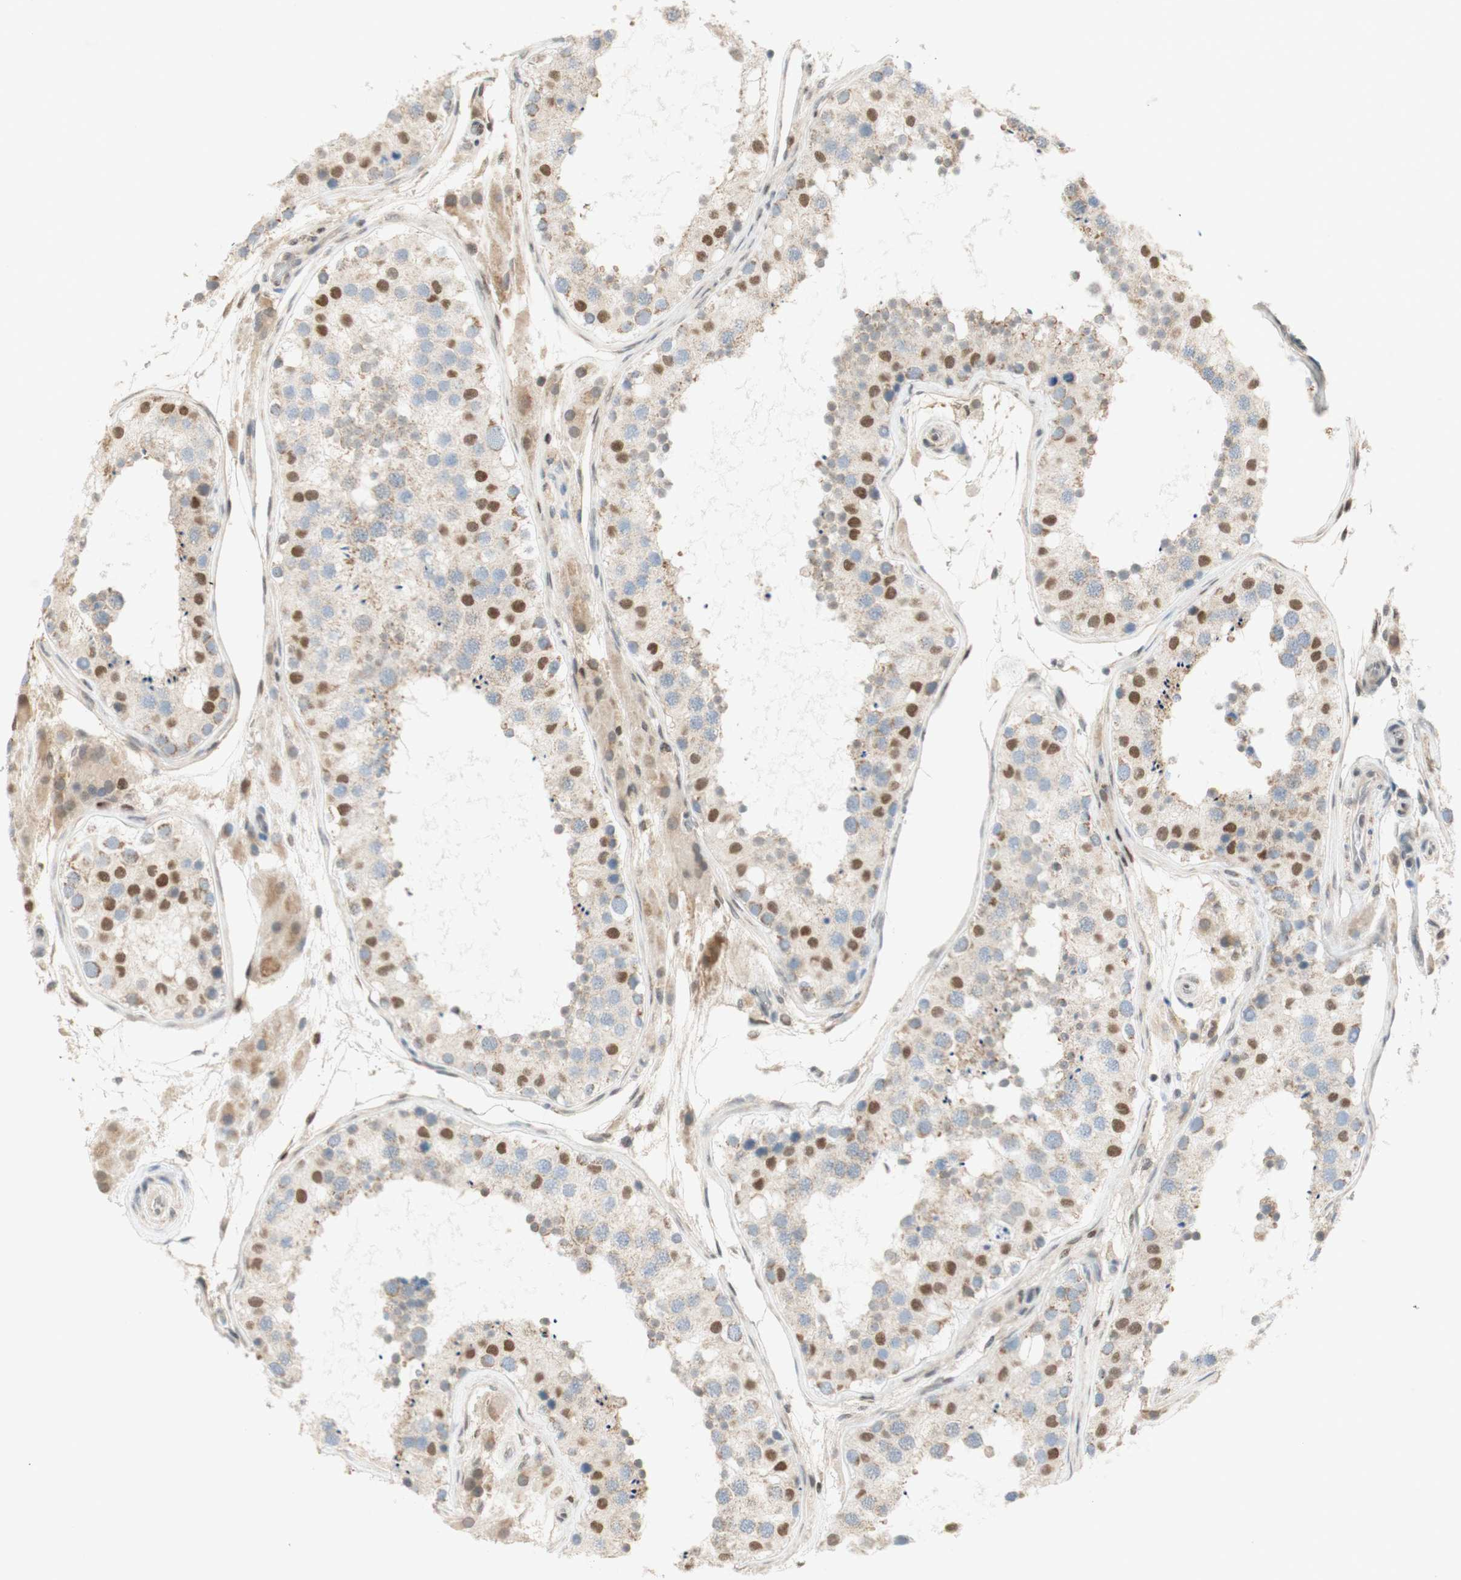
{"staining": {"intensity": "moderate", "quantity": "25%-75%", "location": "nuclear"}, "tissue": "testis", "cell_type": "Cells in seminiferous ducts", "image_type": "normal", "snomed": [{"axis": "morphology", "description": "Normal tissue, NOS"}, {"axis": "topography", "description": "Testis"}], "caption": "This histopathology image displays immunohistochemistry staining of normal human testis, with medium moderate nuclear positivity in approximately 25%-75% of cells in seminiferous ducts.", "gene": "DNMT3A", "patient": {"sex": "male", "age": 26}}